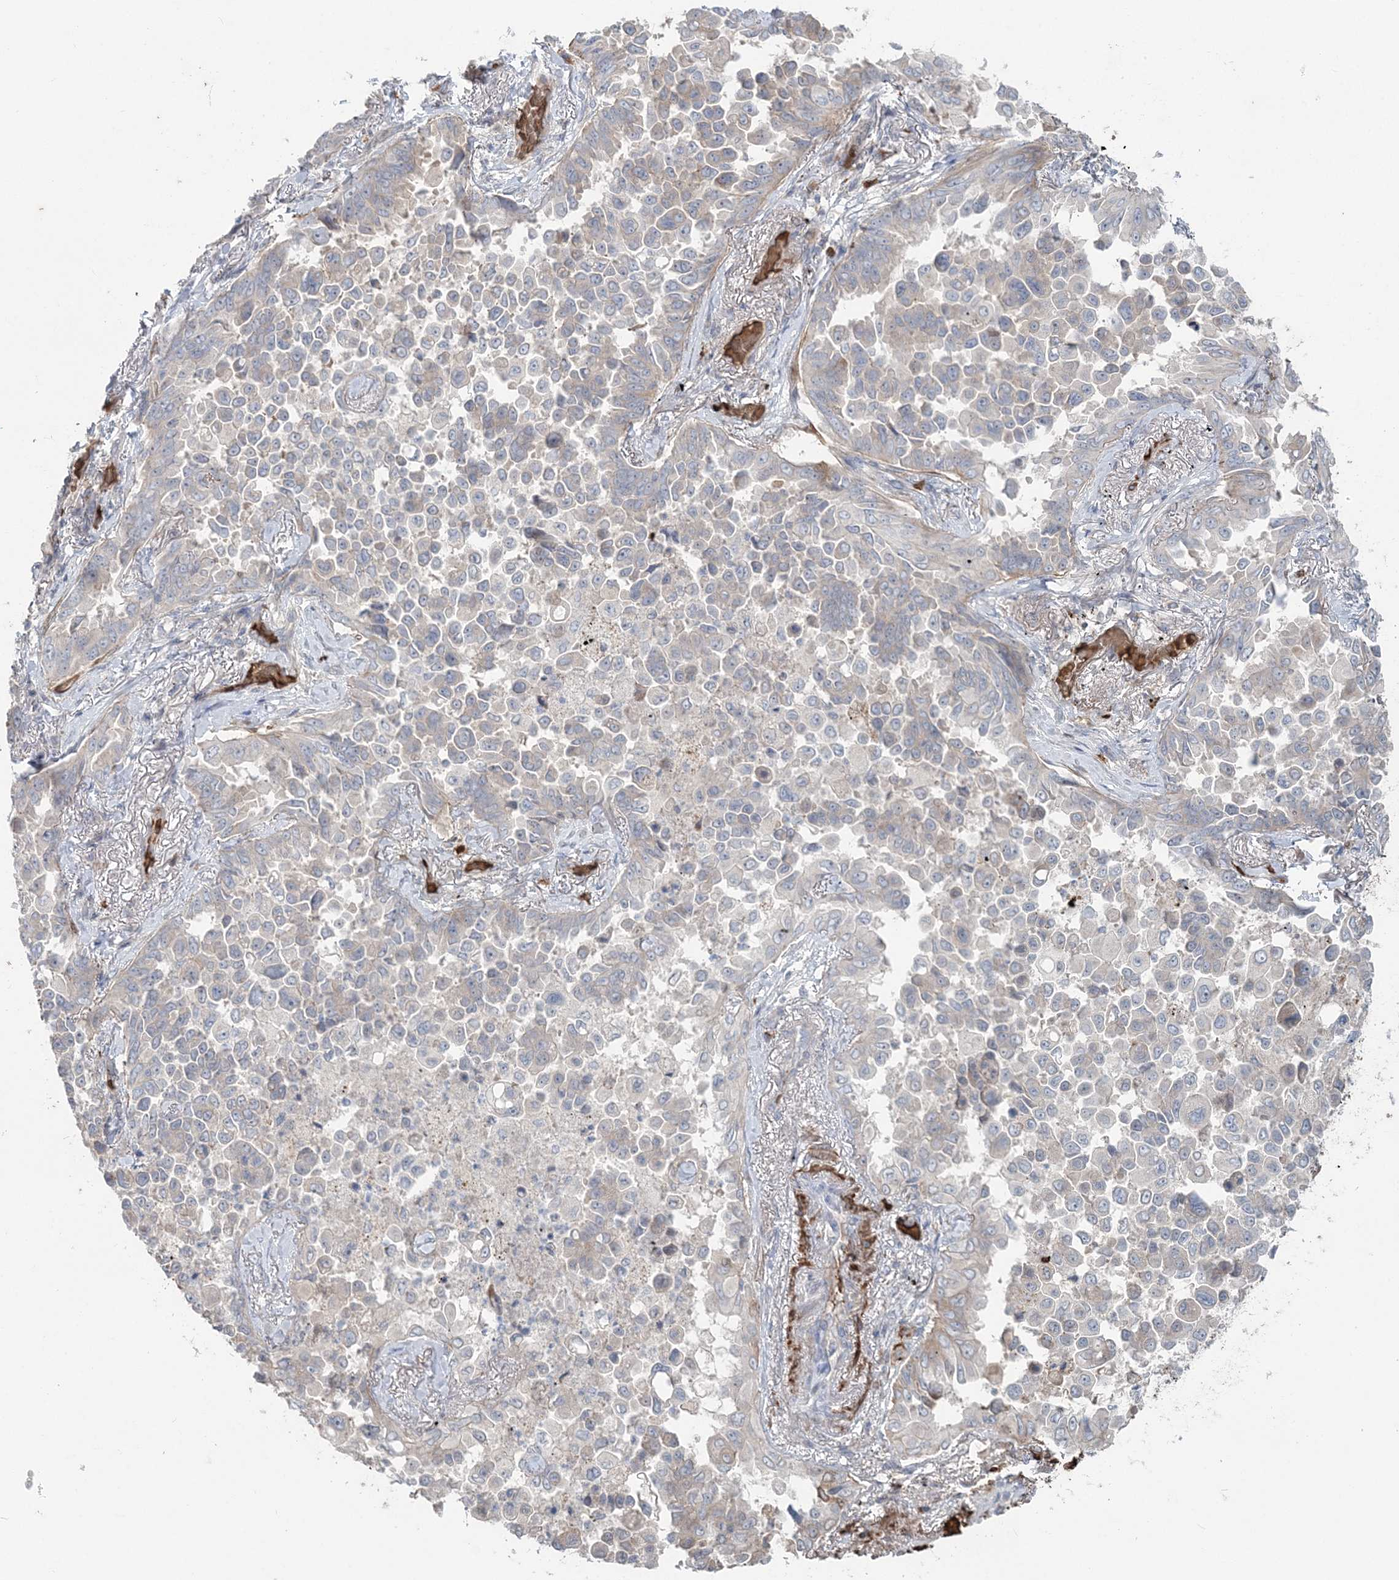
{"staining": {"intensity": "weak", "quantity": "<25%", "location": "cytoplasmic/membranous"}, "tissue": "lung cancer", "cell_type": "Tumor cells", "image_type": "cancer", "snomed": [{"axis": "morphology", "description": "Adenocarcinoma, NOS"}, {"axis": "topography", "description": "Lung"}], "caption": "IHC of lung cancer (adenocarcinoma) reveals no positivity in tumor cells. The staining is performed using DAB (3,3'-diaminobenzidine) brown chromogen with nuclei counter-stained in using hematoxylin.", "gene": "SERINC1", "patient": {"sex": "female", "age": 67}}